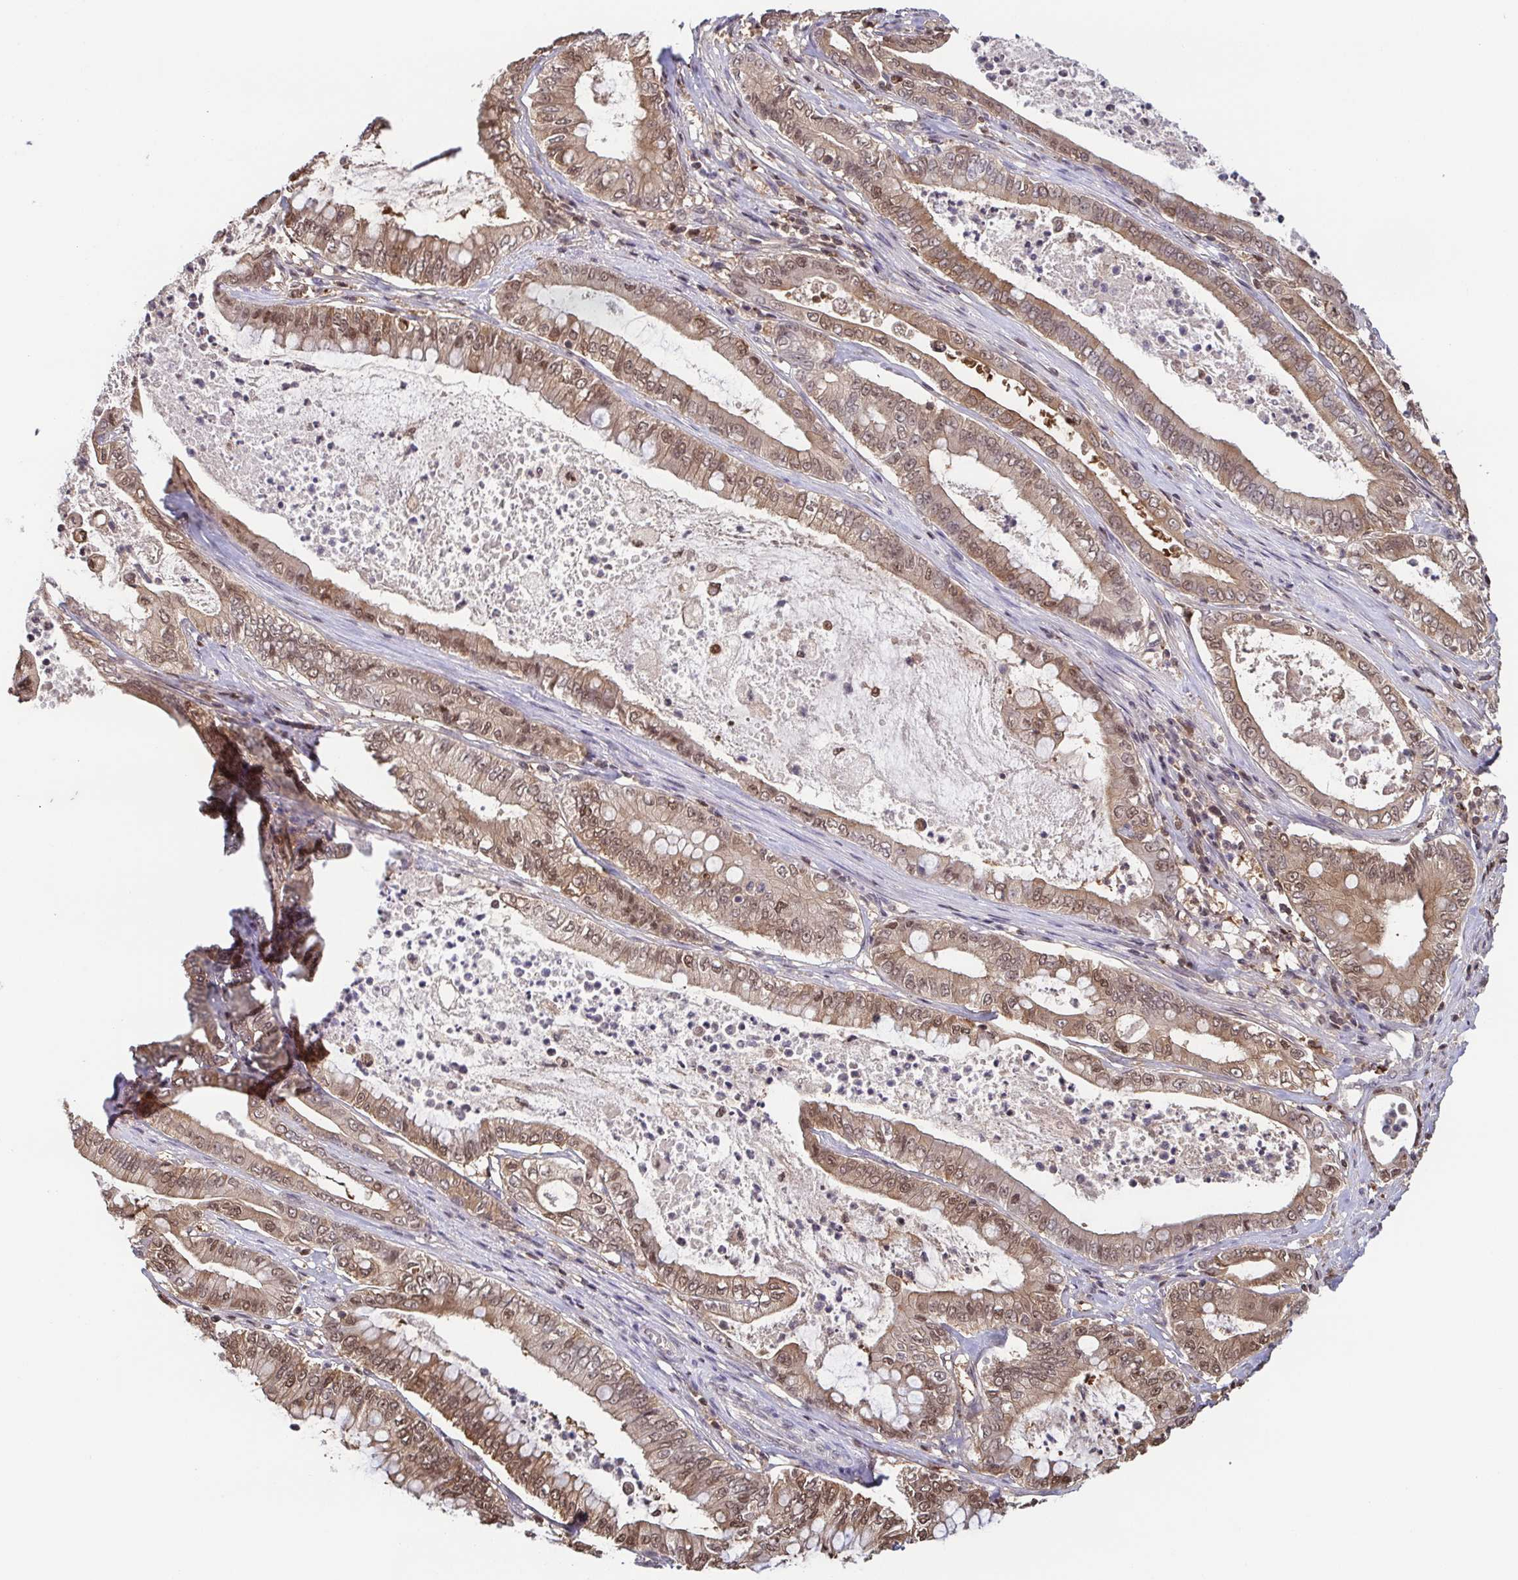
{"staining": {"intensity": "moderate", "quantity": ">75%", "location": "cytoplasmic/membranous,nuclear"}, "tissue": "pancreatic cancer", "cell_type": "Tumor cells", "image_type": "cancer", "snomed": [{"axis": "morphology", "description": "Adenocarcinoma, NOS"}, {"axis": "topography", "description": "Pancreas"}], "caption": "Brown immunohistochemical staining in human pancreatic cancer shows moderate cytoplasmic/membranous and nuclear expression in about >75% of tumor cells.", "gene": "PSMB9", "patient": {"sex": "male", "age": 71}}